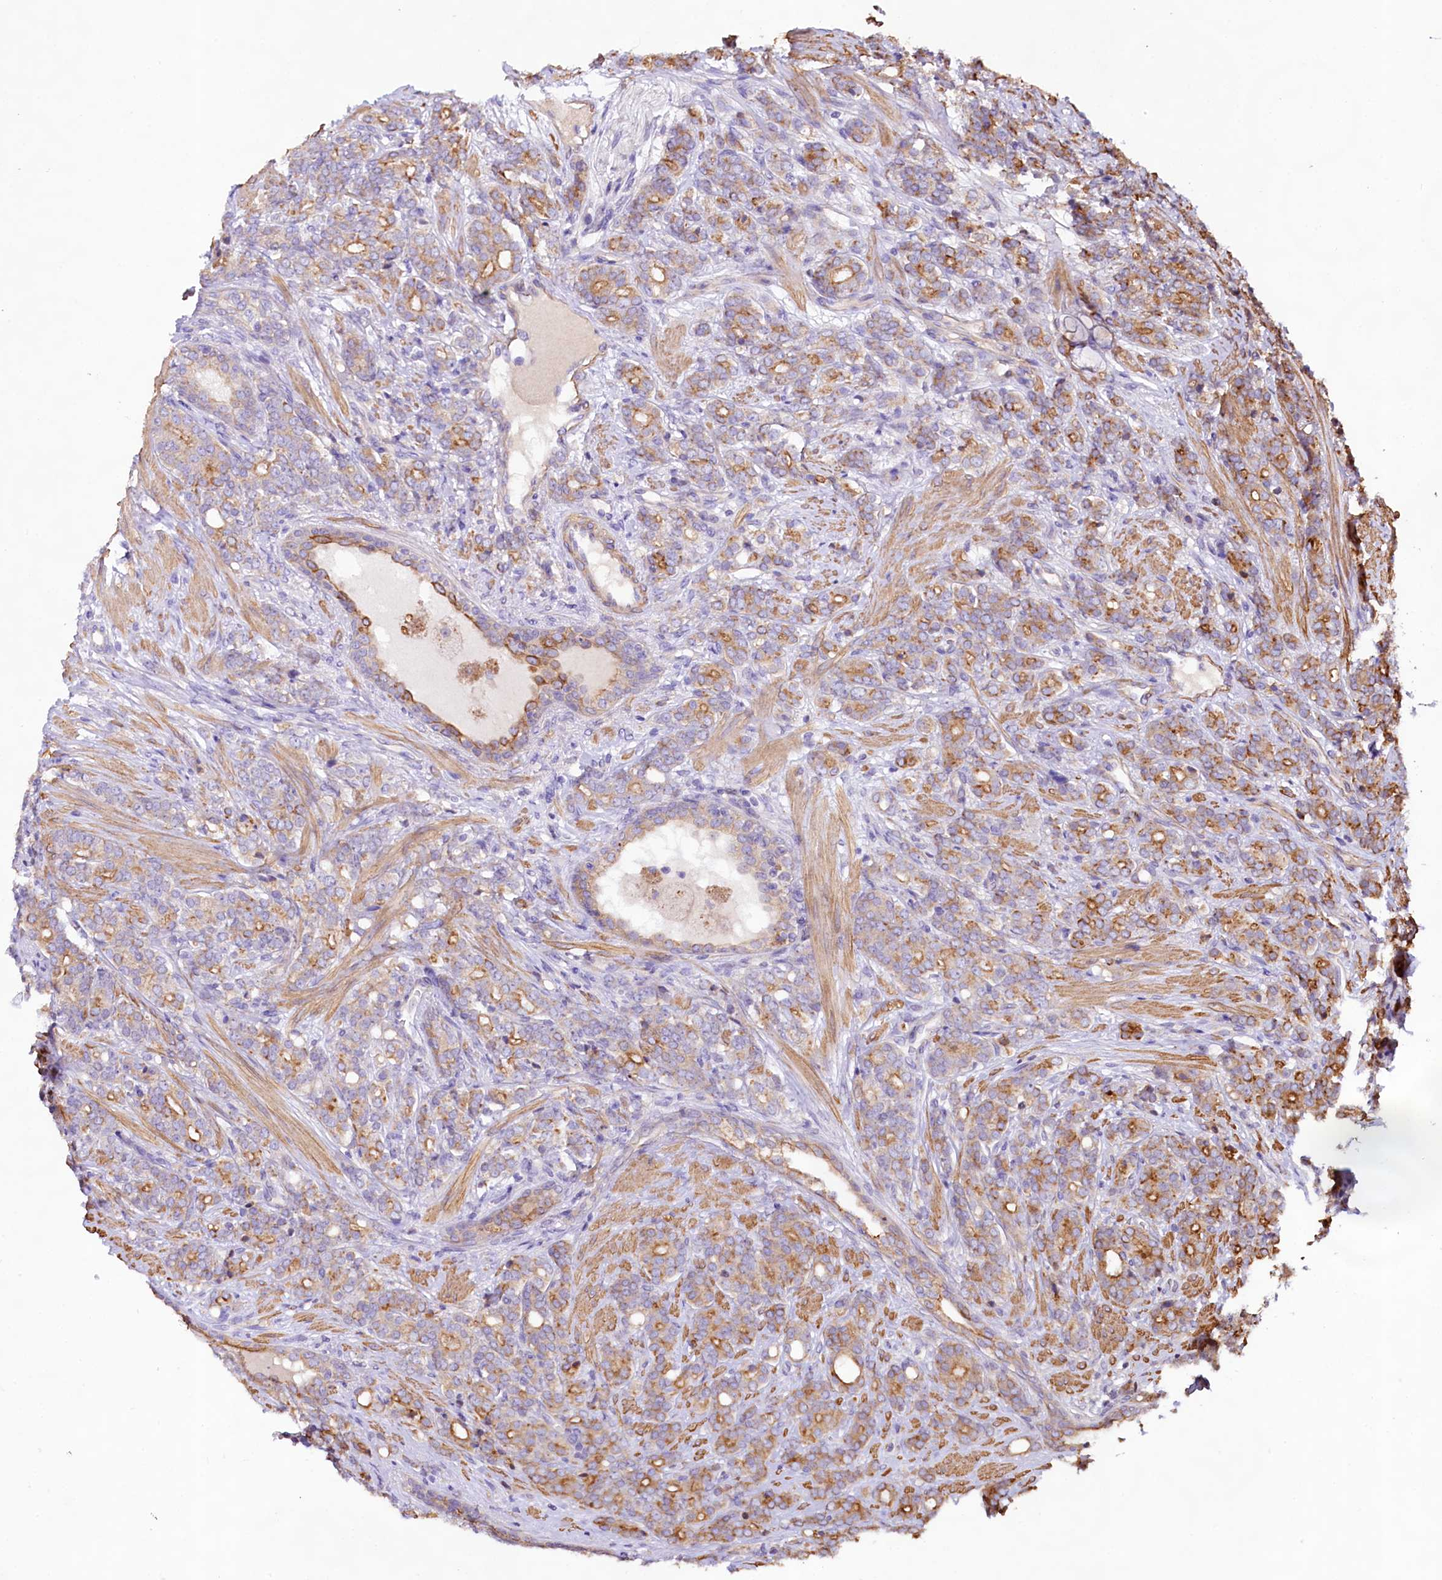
{"staining": {"intensity": "moderate", "quantity": "25%-75%", "location": "cytoplasmic/membranous"}, "tissue": "prostate cancer", "cell_type": "Tumor cells", "image_type": "cancer", "snomed": [{"axis": "morphology", "description": "Adenocarcinoma, High grade"}, {"axis": "topography", "description": "Prostate"}], "caption": "The histopathology image exhibits staining of high-grade adenocarcinoma (prostate), revealing moderate cytoplasmic/membranous protein expression (brown color) within tumor cells. (Brightfield microscopy of DAB IHC at high magnification).", "gene": "VPS11", "patient": {"sex": "male", "age": 62}}